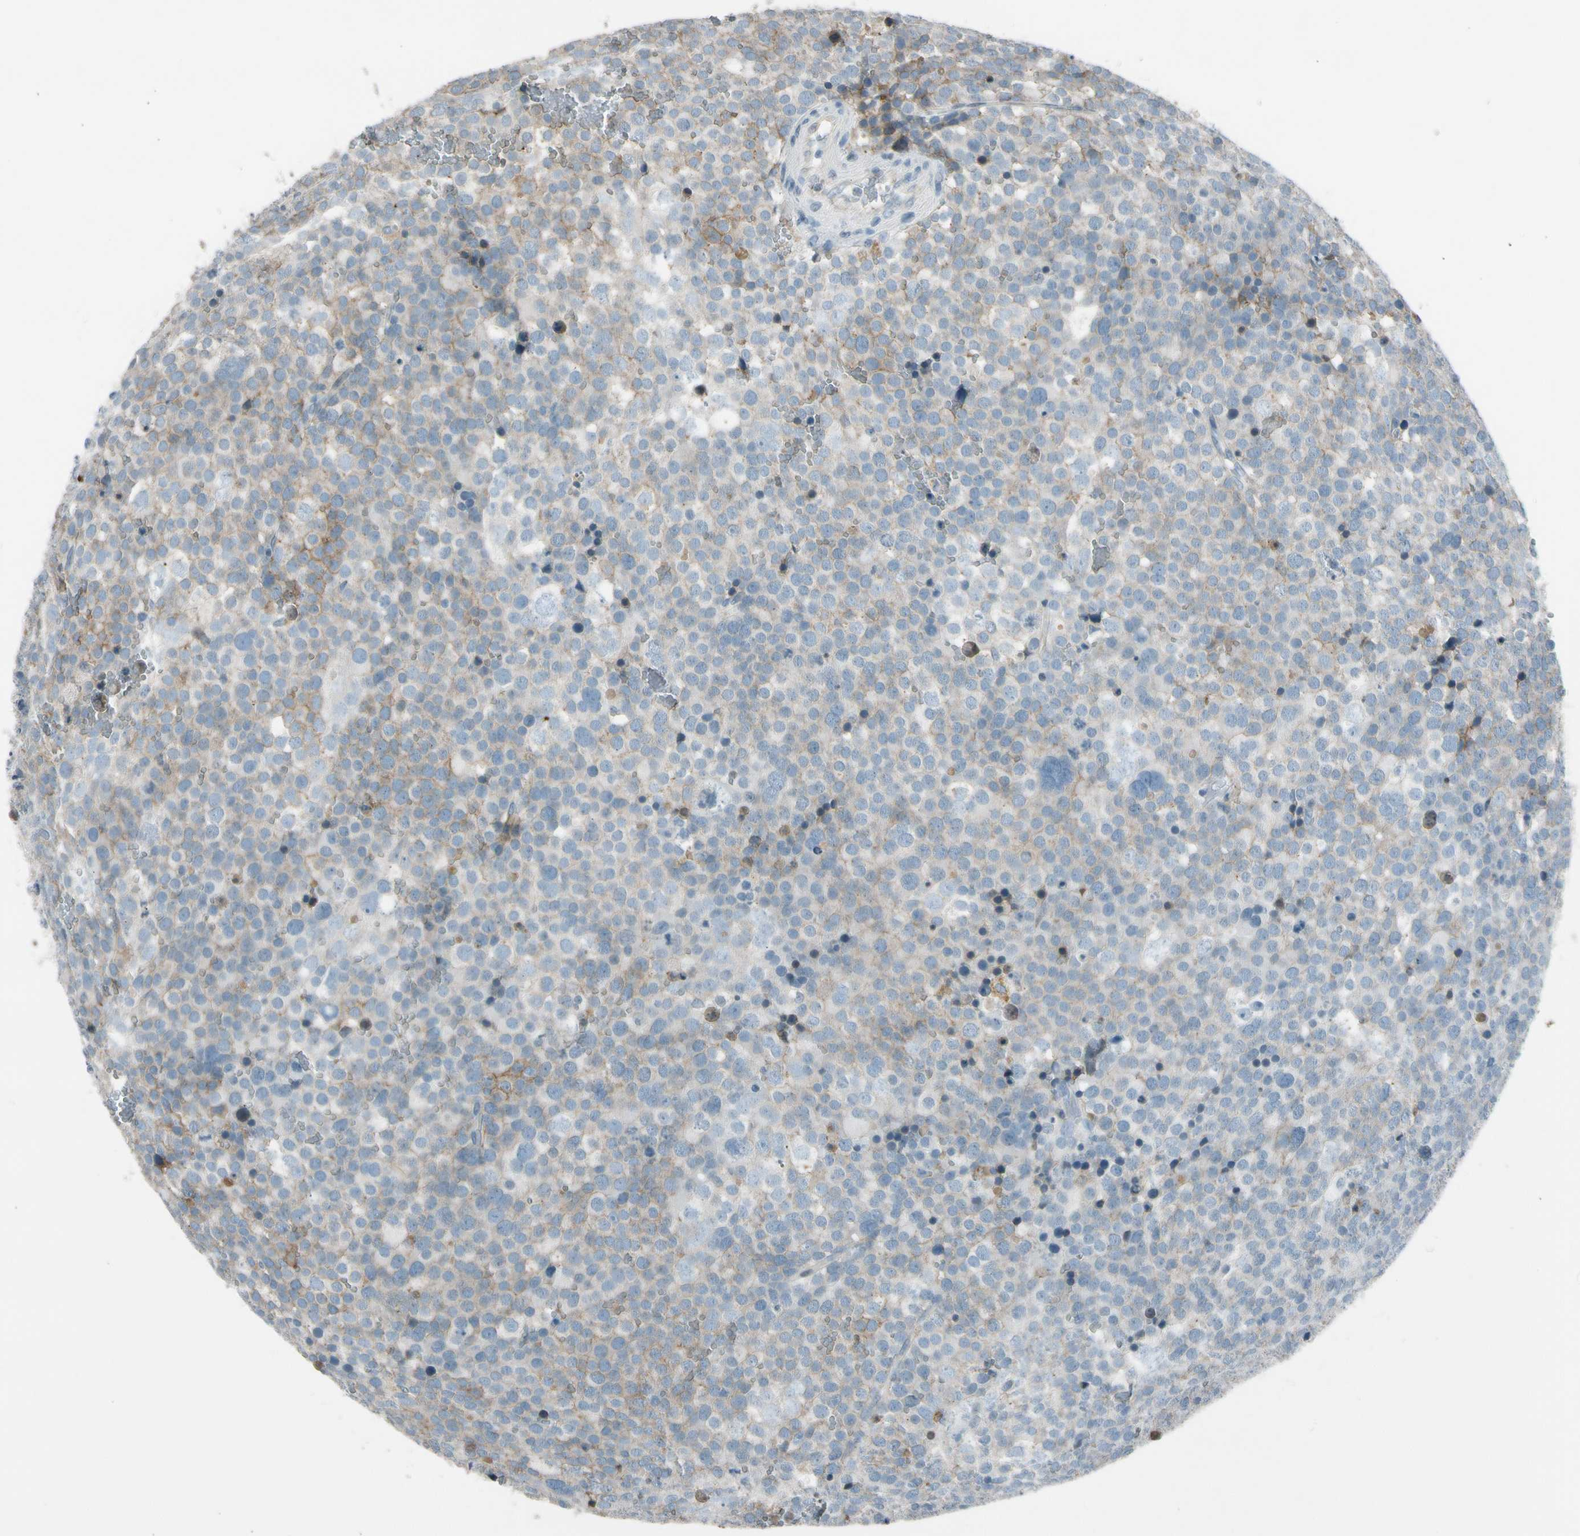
{"staining": {"intensity": "negative", "quantity": "none", "location": "none"}, "tissue": "testis cancer", "cell_type": "Tumor cells", "image_type": "cancer", "snomed": [{"axis": "morphology", "description": "Seminoma, NOS"}, {"axis": "topography", "description": "Testis"}], "caption": "The image shows no significant staining in tumor cells of testis seminoma. (Stains: DAB IHC with hematoxylin counter stain, Microscopy: brightfield microscopy at high magnification).", "gene": "PDPN", "patient": {"sex": "male", "age": 71}}